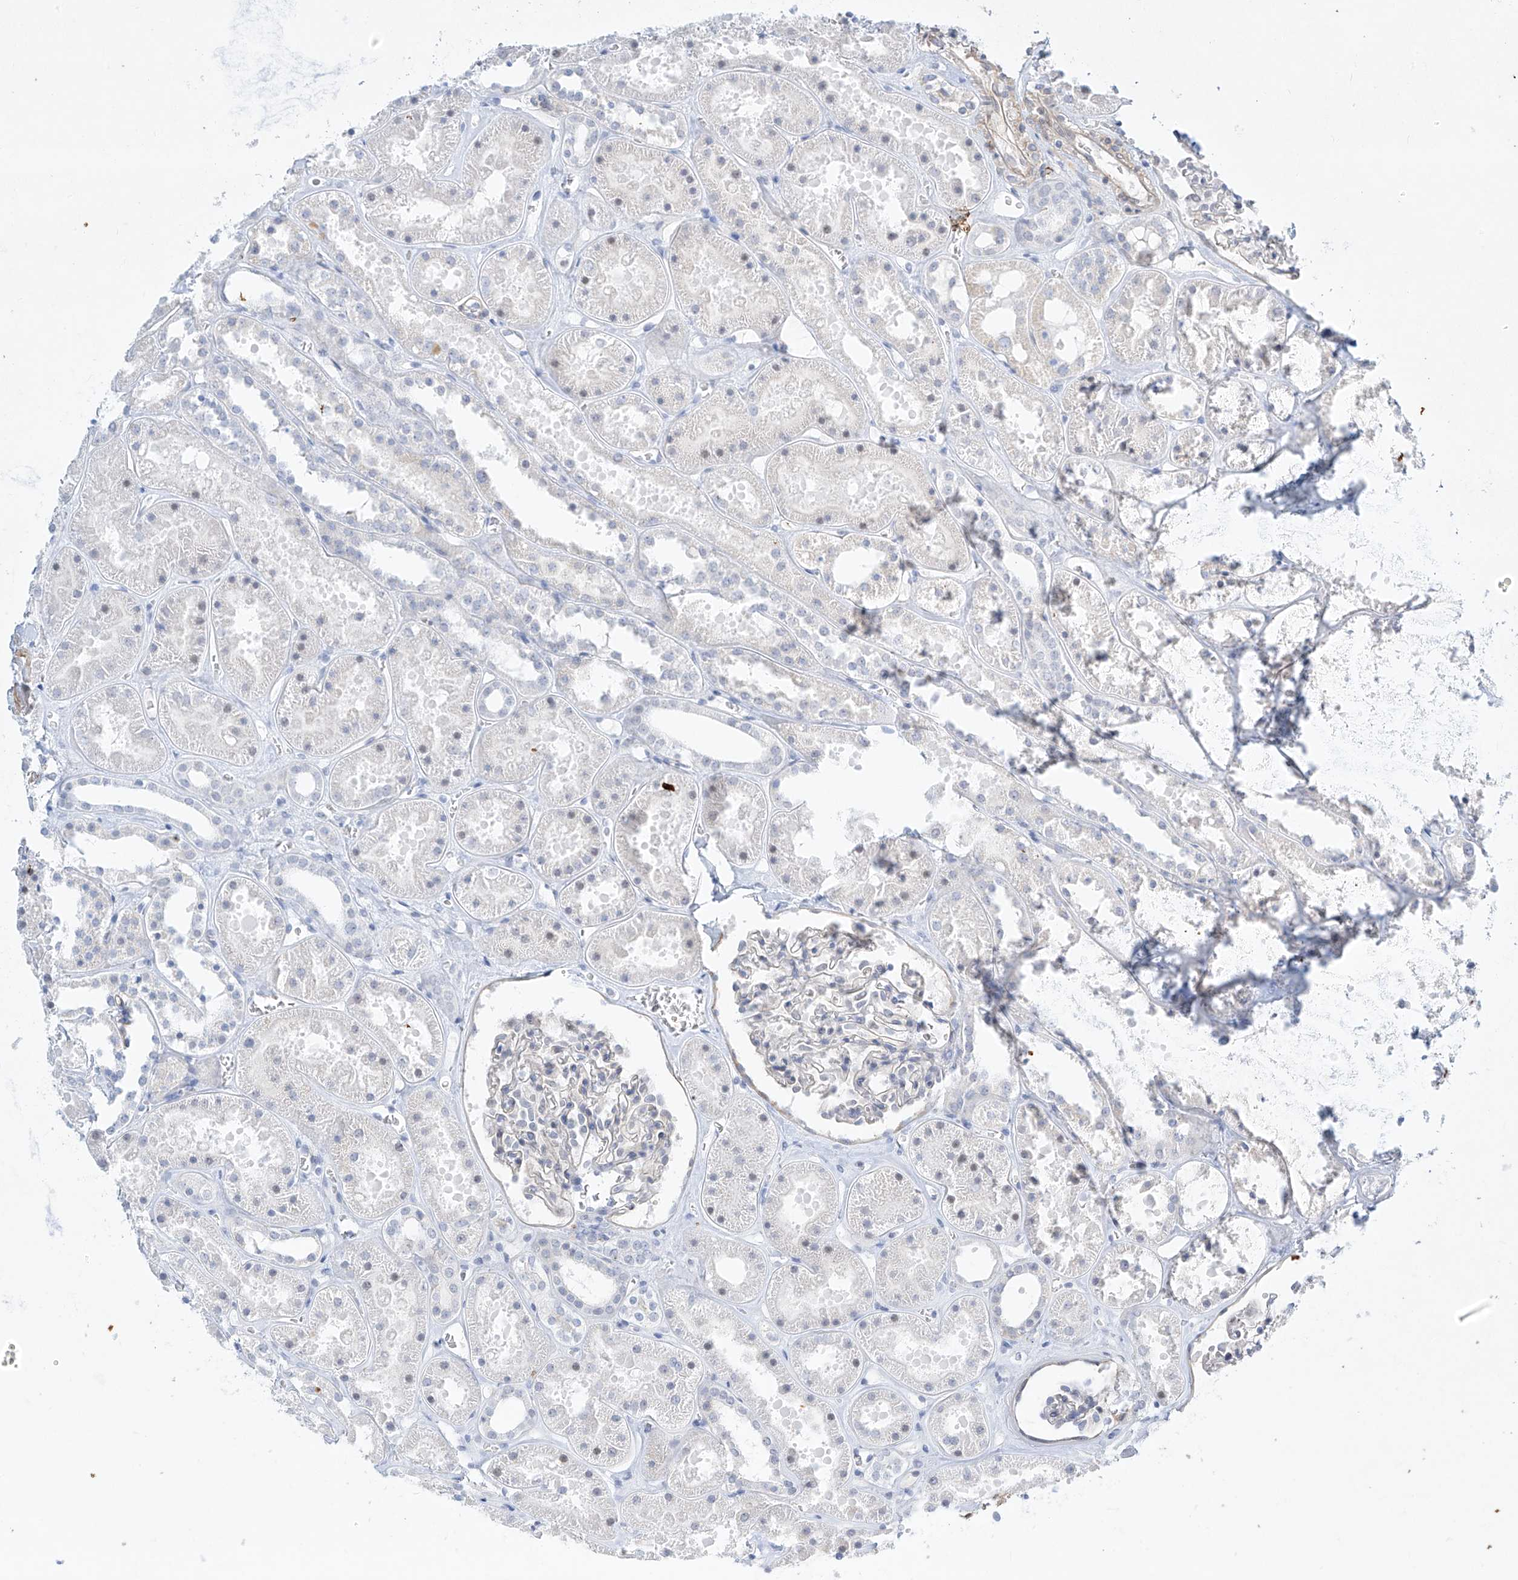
{"staining": {"intensity": "negative", "quantity": "none", "location": "none"}, "tissue": "kidney", "cell_type": "Cells in glomeruli", "image_type": "normal", "snomed": [{"axis": "morphology", "description": "Normal tissue, NOS"}, {"axis": "topography", "description": "Kidney"}], "caption": "This is a micrograph of immunohistochemistry (IHC) staining of normal kidney, which shows no staining in cells in glomeruli.", "gene": "REEP2", "patient": {"sex": "female", "age": 41}}